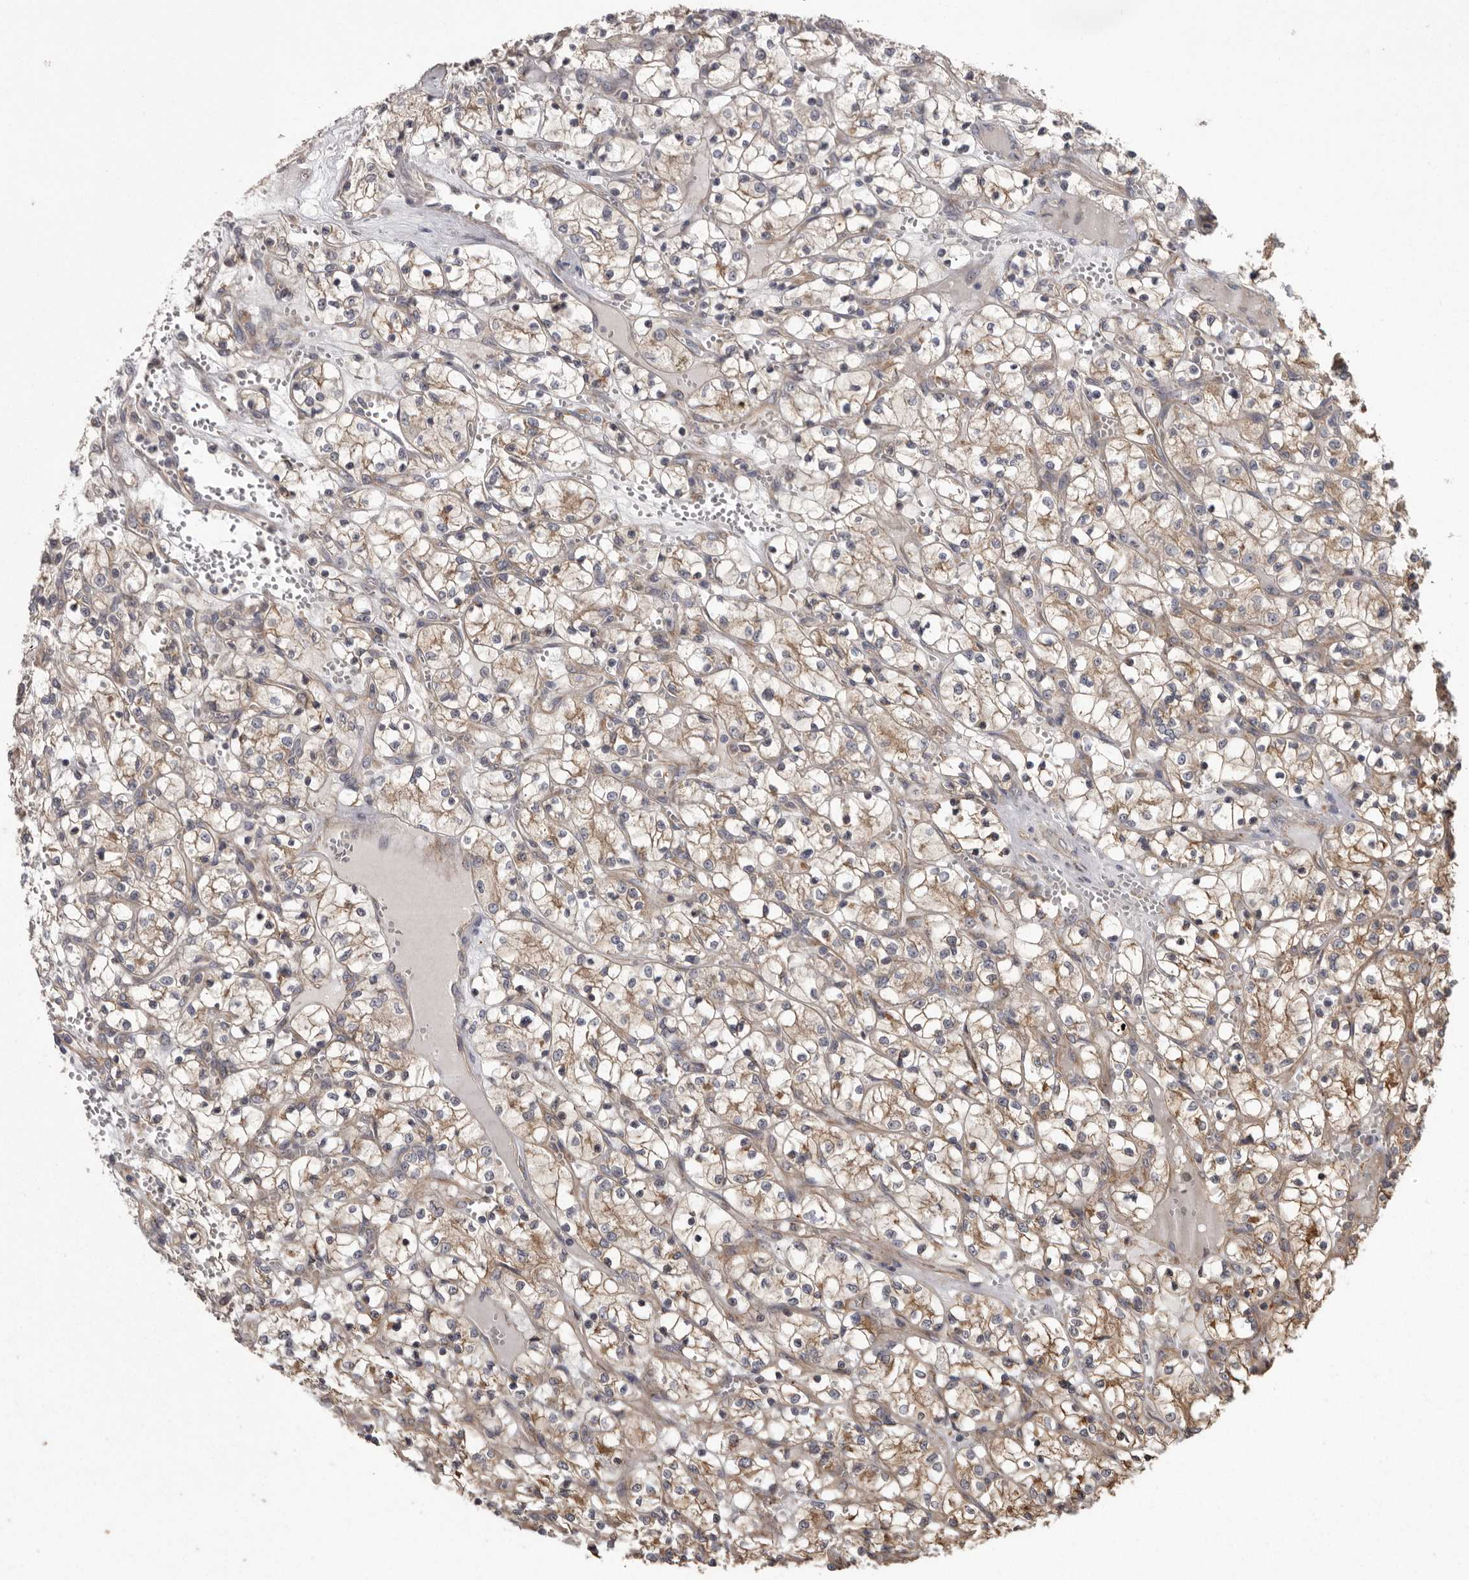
{"staining": {"intensity": "weak", "quantity": "25%-75%", "location": "cytoplasmic/membranous"}, "tissue": "renal cancer", "cell_type": "Tumor cells", "image_type": "cancer", "snomed": [{"axis": "morphology", "description": "Adenocarcinoma, NOS"}, {"axis": "topography", "description": "Kidney"}], "caption": "Brown immunohistochemical staining in human renal adenocarcinoma demonstrates weak cytoplasmic/membranous expression in approximately 25%-75% of tumor cells.", "gene": "DARS1", "patient": {"sex": "female", "age": 69}}